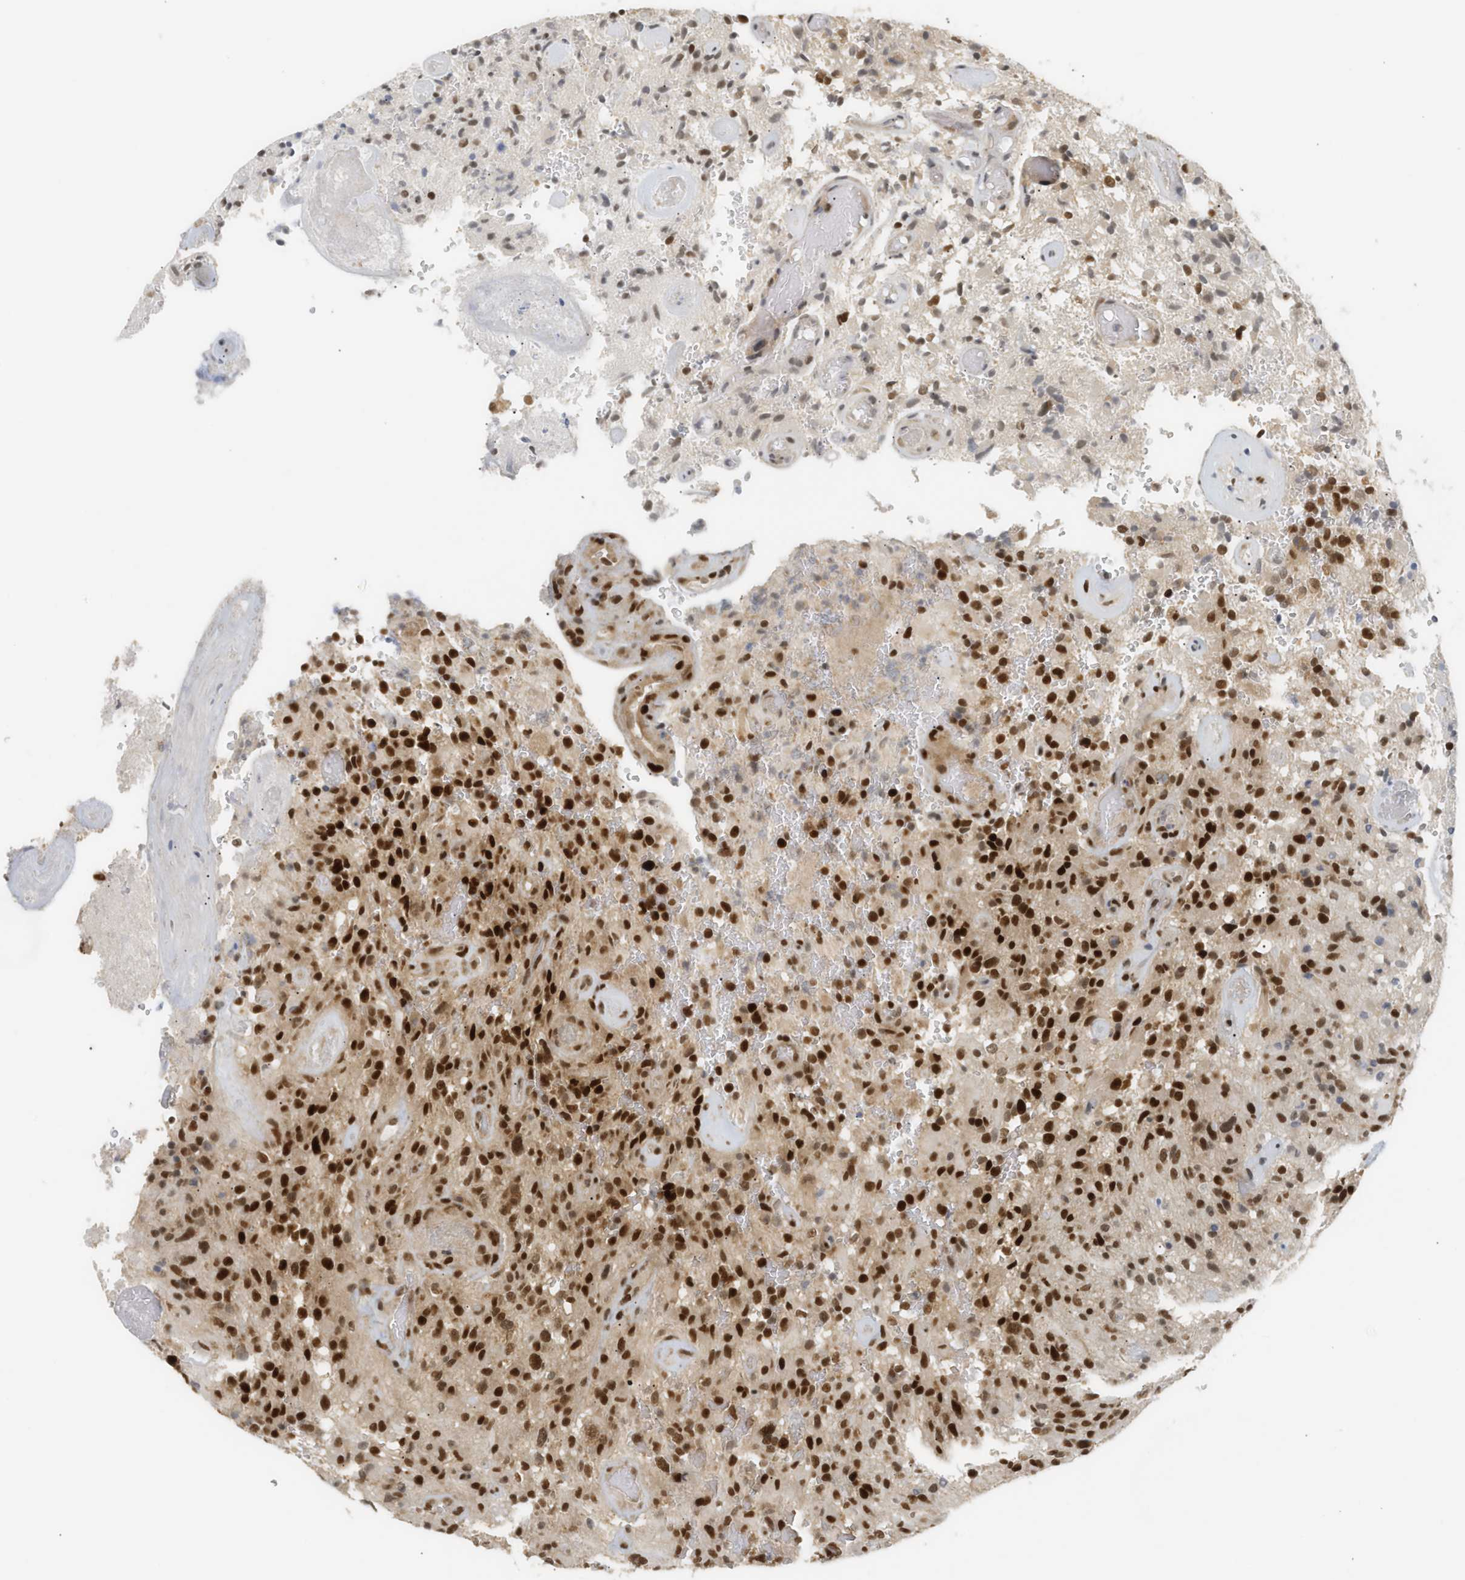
{"staining": {"intensity": "strong", "quantity": ">75%", "location": "nuclear"}, "tissue": "glioma", "cell_type": "Tumor cells", "image_type": "cancer", "snomed": [{"axis": "morphology", "description": "Glioma, malignant, High grade"}, {"axis": "topography", "description": "Brain"}], "caption": "Protein staining by immunohistochemistry (IHC) displays strong nuclear expression in about >75% of tumor cells in malignant glioma (high-grade).", "gene": "SSBP2", "patient": {"sex": "male", "age": 71}}